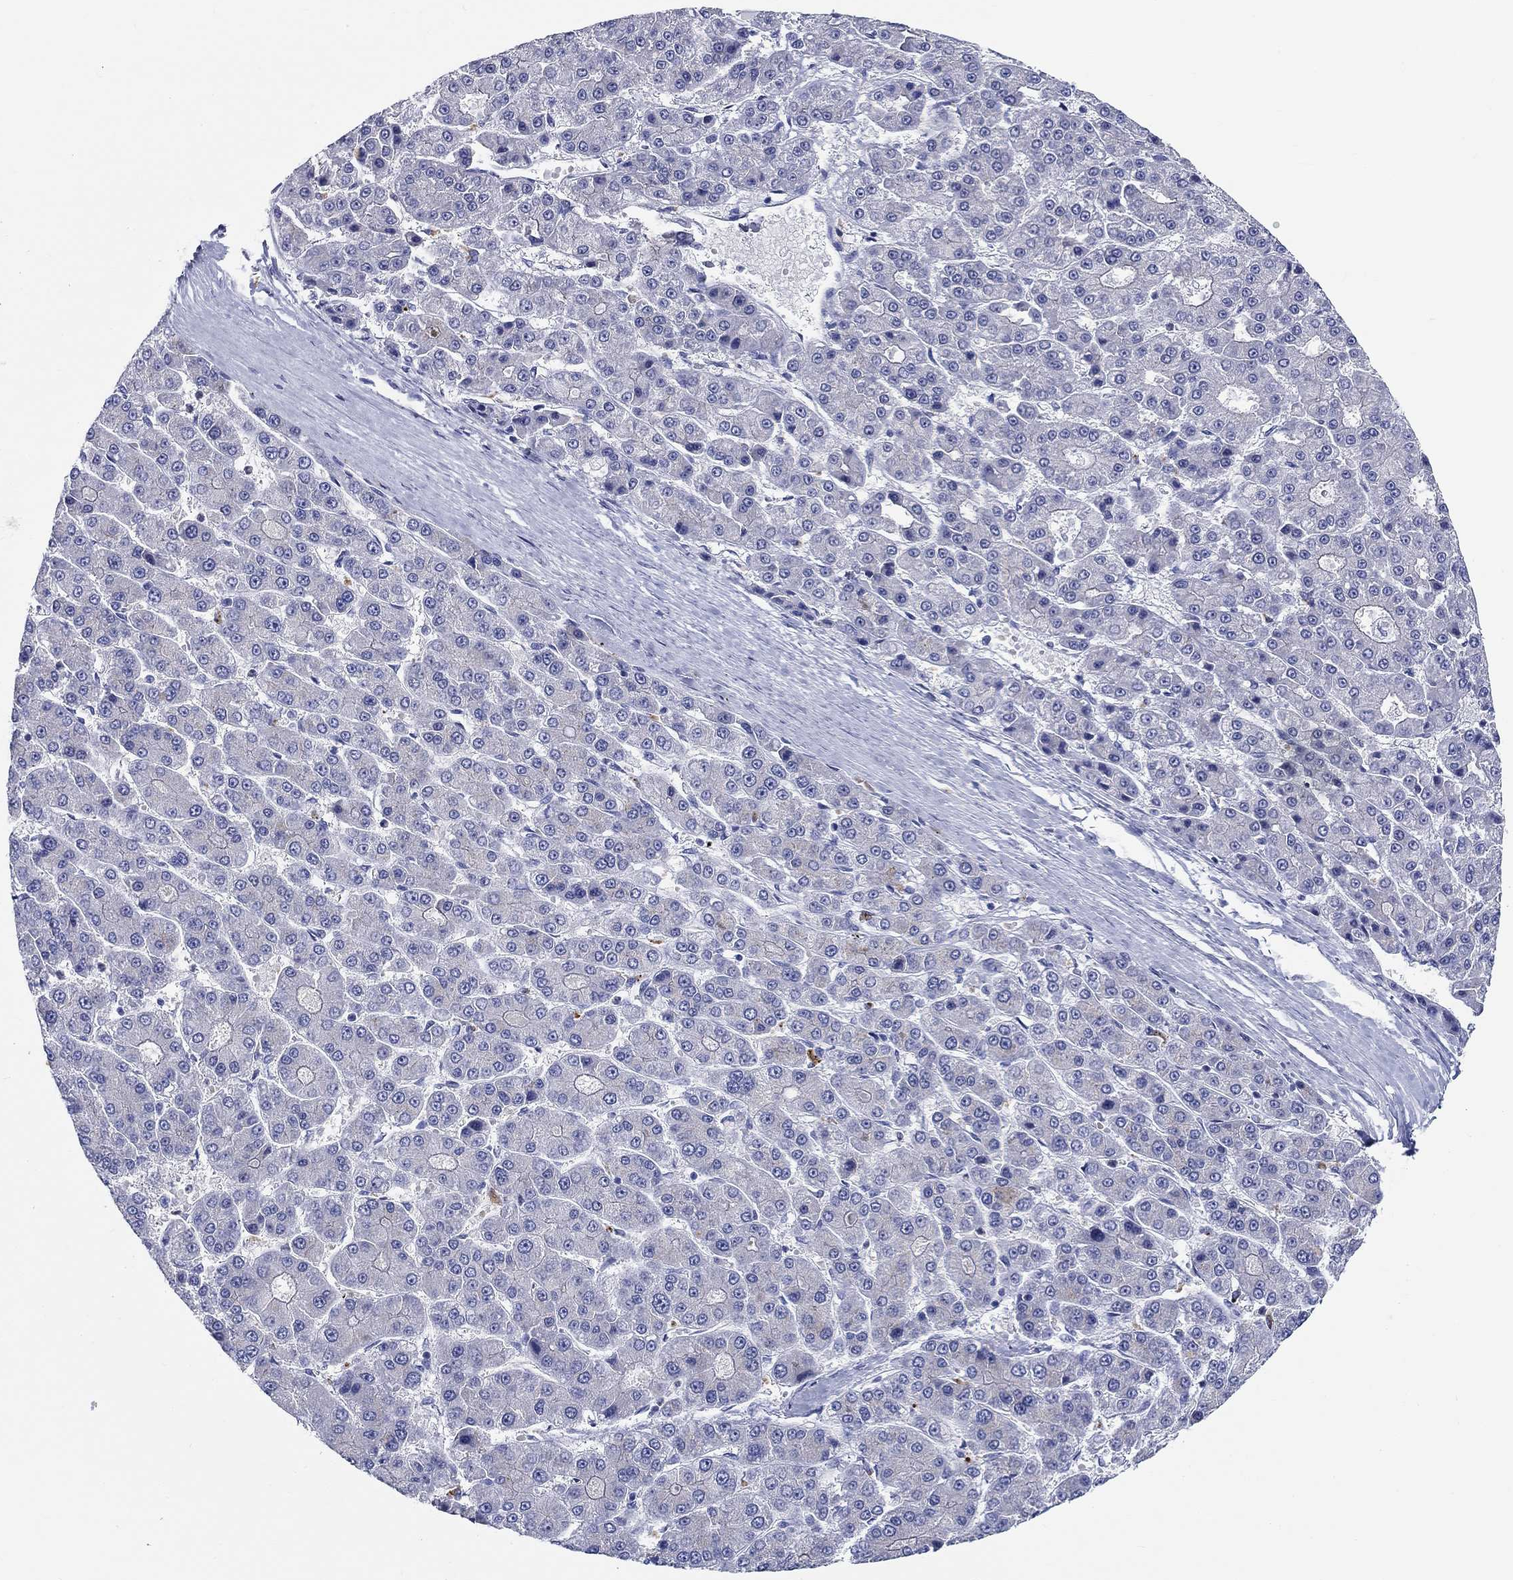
{"staining": {"intensity": "negative", "quantity": "none", "location": "none"}, "tissue": "liver cancer", "cell_type": "Tumor cells", "image_type": "cancer", "snomed": [{"axis": "morphology", "description": "Carcinoma, Hepatocellular, NOS"}, {"axis": "topography", "description": "Liver"}], "caption": "An IHC histopathology image of liver cancer is shown. There is no staining in tumor cells of liver cancer.", "gene": "RAP1GAP", "patient": {"sex": "male", "age": 70}}